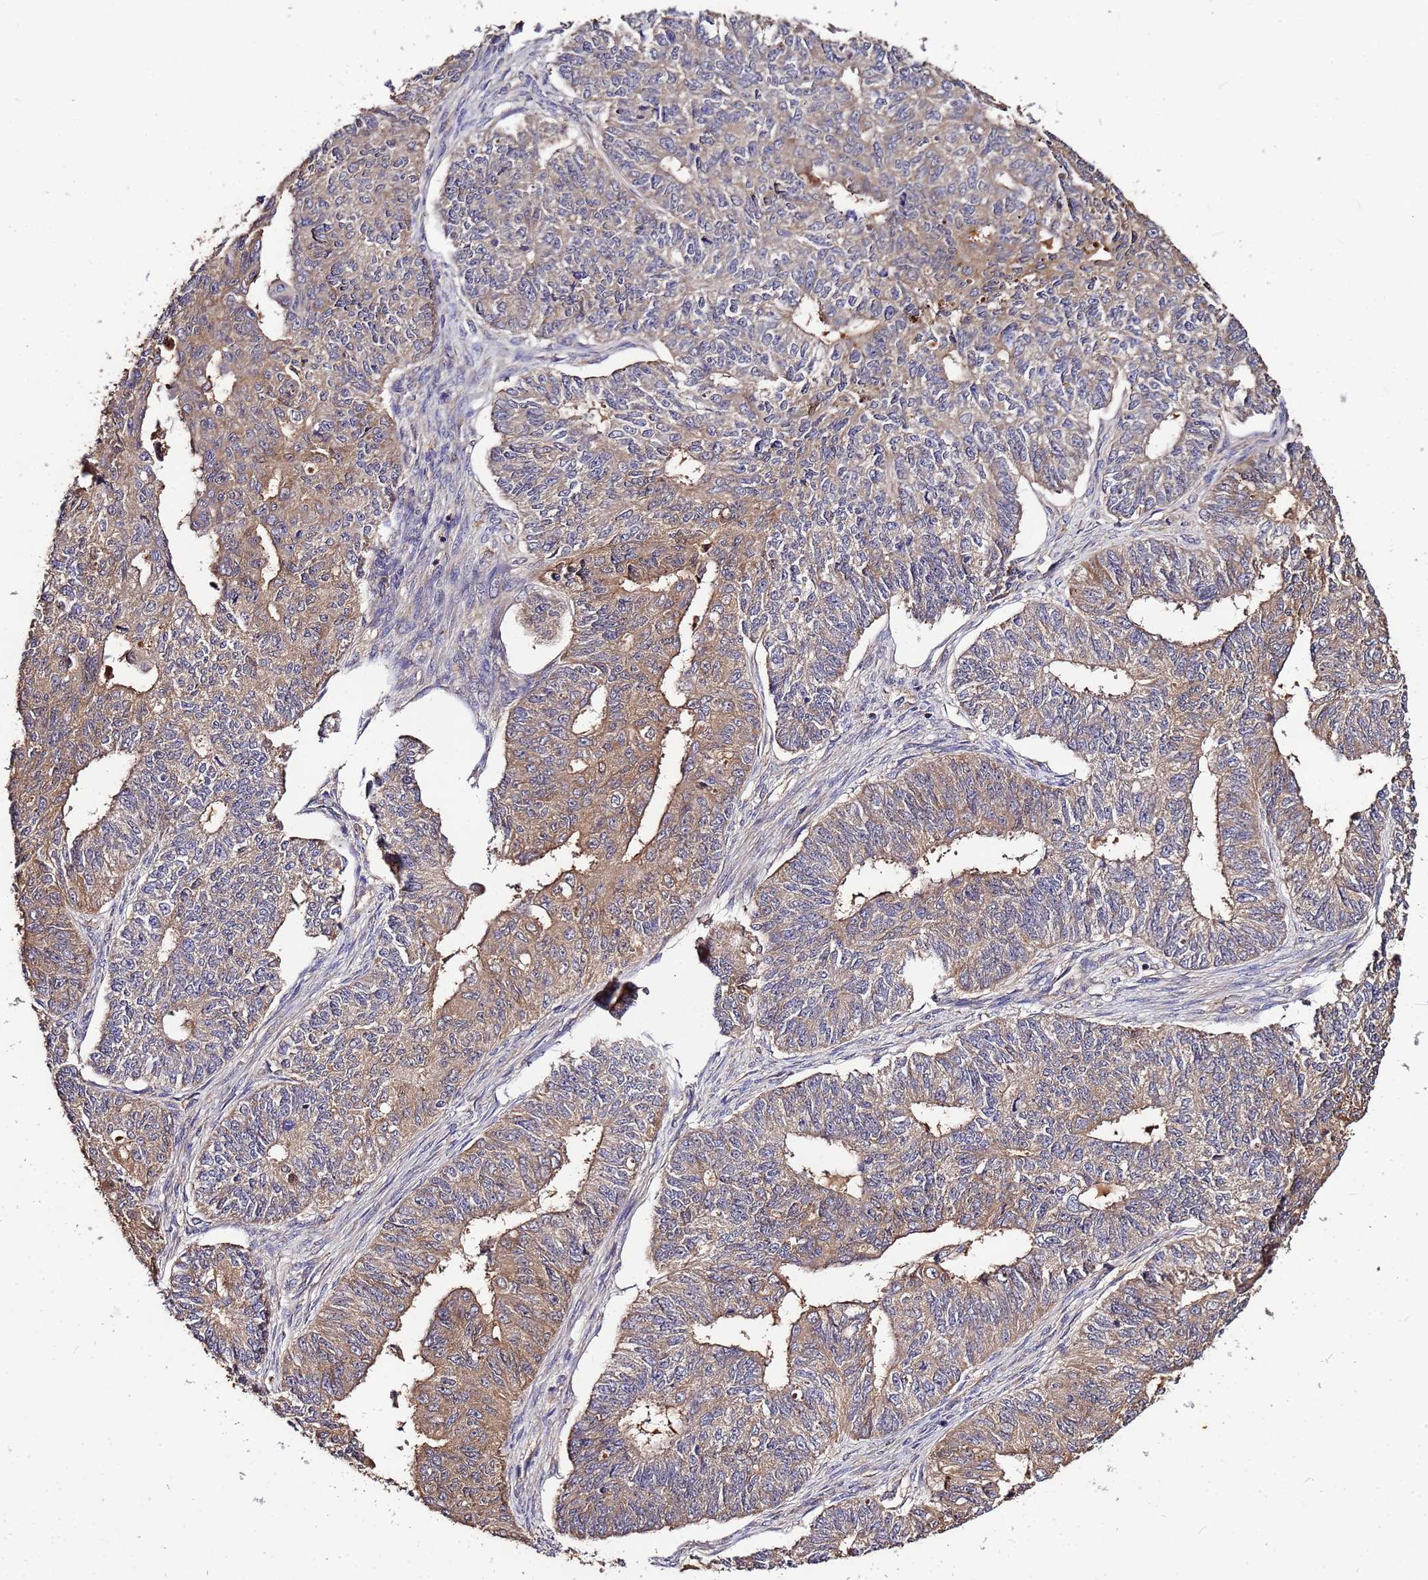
{"staining": {"intensity": "moderate", "quantity": "25%-75%", "location": "cytoplasmic/membranous"}, "tissue": "endometrial cancer", "cell_type": "Tumor cells", "image_type": "cancer", "snomed": [{"axis": "morphology", "description": "Adenocarcinoma, NOS"}, {"axis": "topography", "description": "Endometrium"}], "caption": "Moderate cytoplasmic/membranous positivity for a protein is seen in approximately 25%-75% of tumor cells of endometrial cancer using immunohistochemistry.", "gene": "MTERF1", "patient": {"sex": "female", "age": 32}}